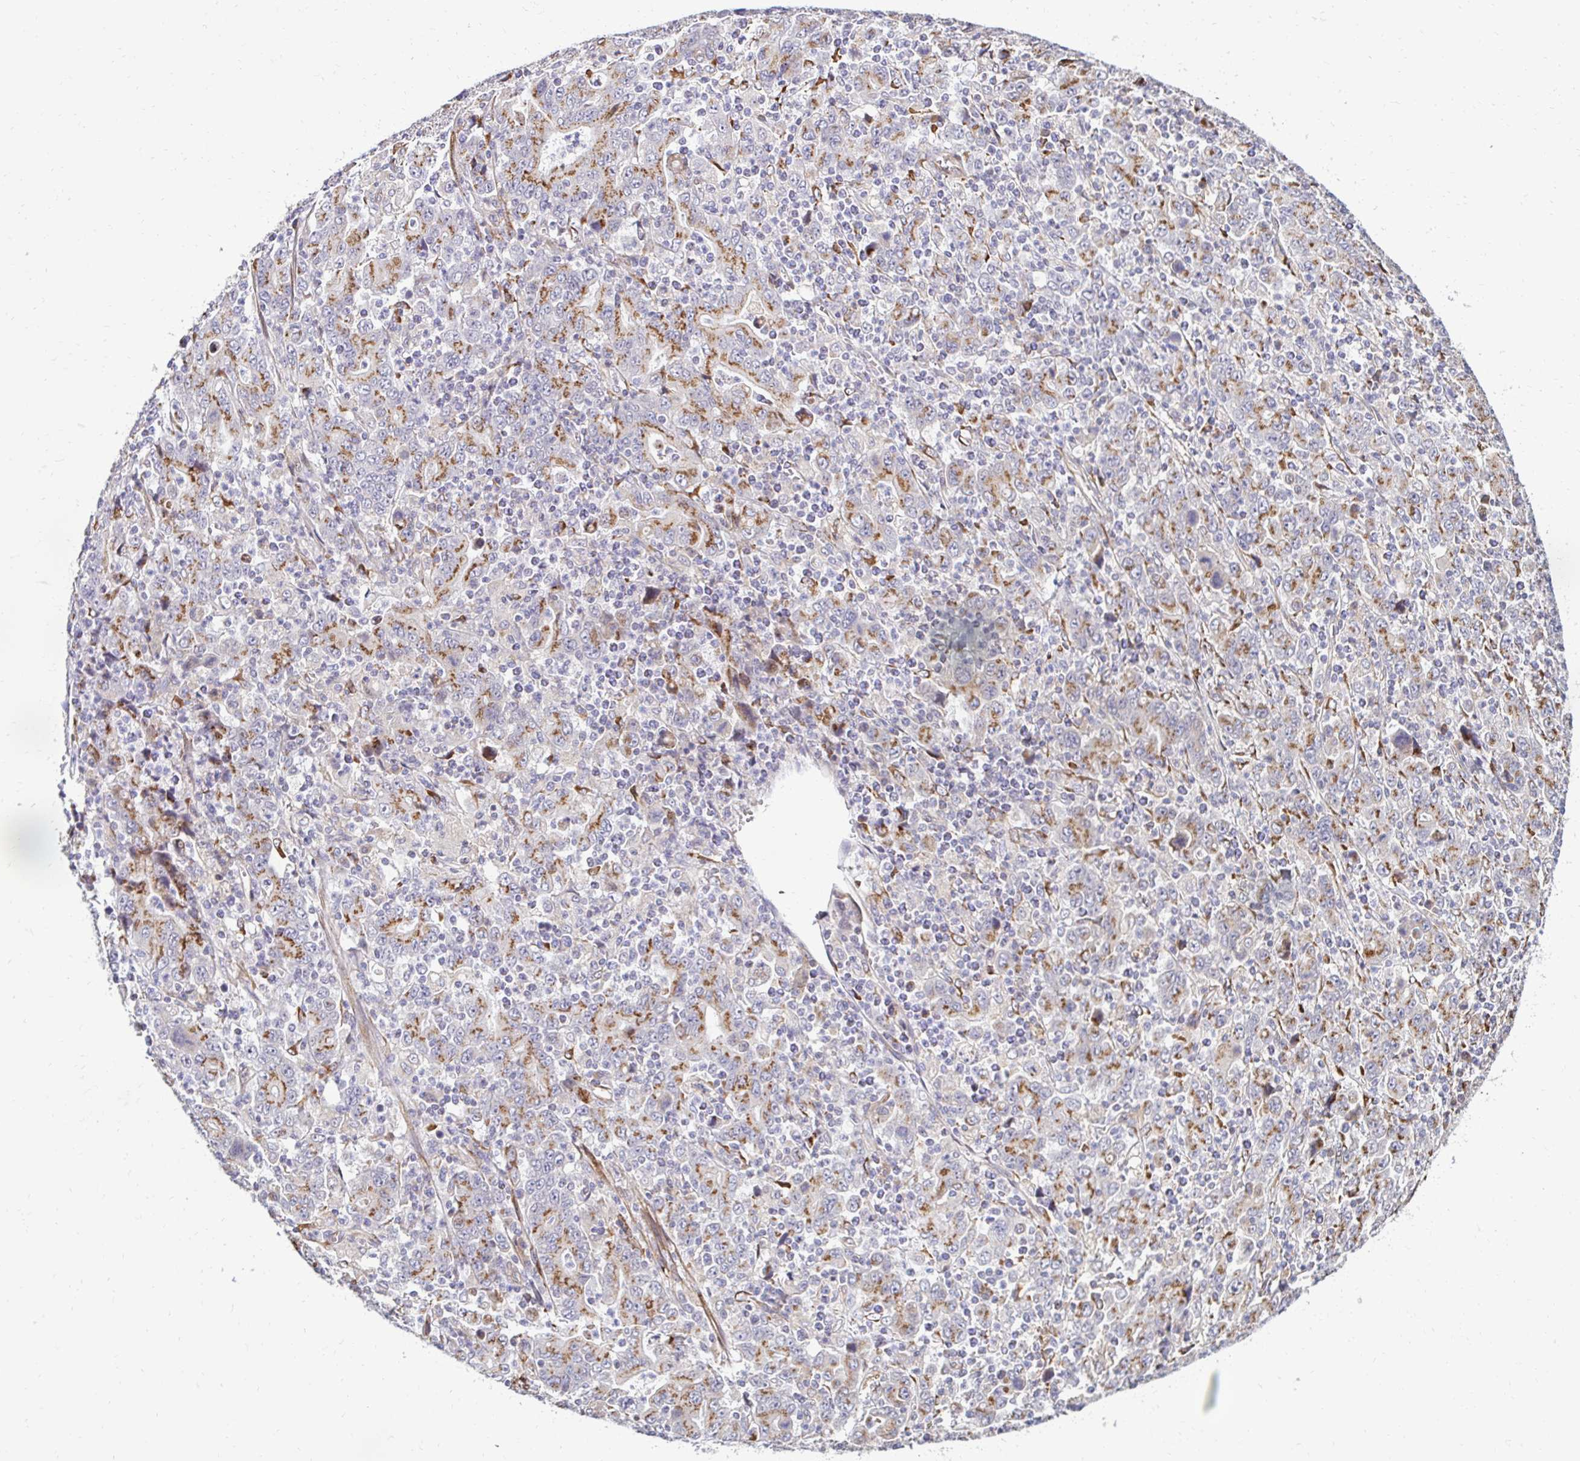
{"staining": {"intensity": "moderate", "quantity": "25%-75%", "location": "cytoplasmic/membranous"}, "tissue": "stomach cancer", "cell_type": "Tumor cells", "image_type": "cancer", "snomed": [{"axis": "morphology", "description": "Adenocarcinoma, NOS"}, {"axis": "topography", "description": "Stomach, upper"}], "caption": "About 25%-75% of tumor cells in stomach cancer show moderate cytoplasmic/membranous protein expression as visualized by brown immunohistochemical staining.", "gene": "HPS1", "patient": {"sex": "male", "age": 69}}